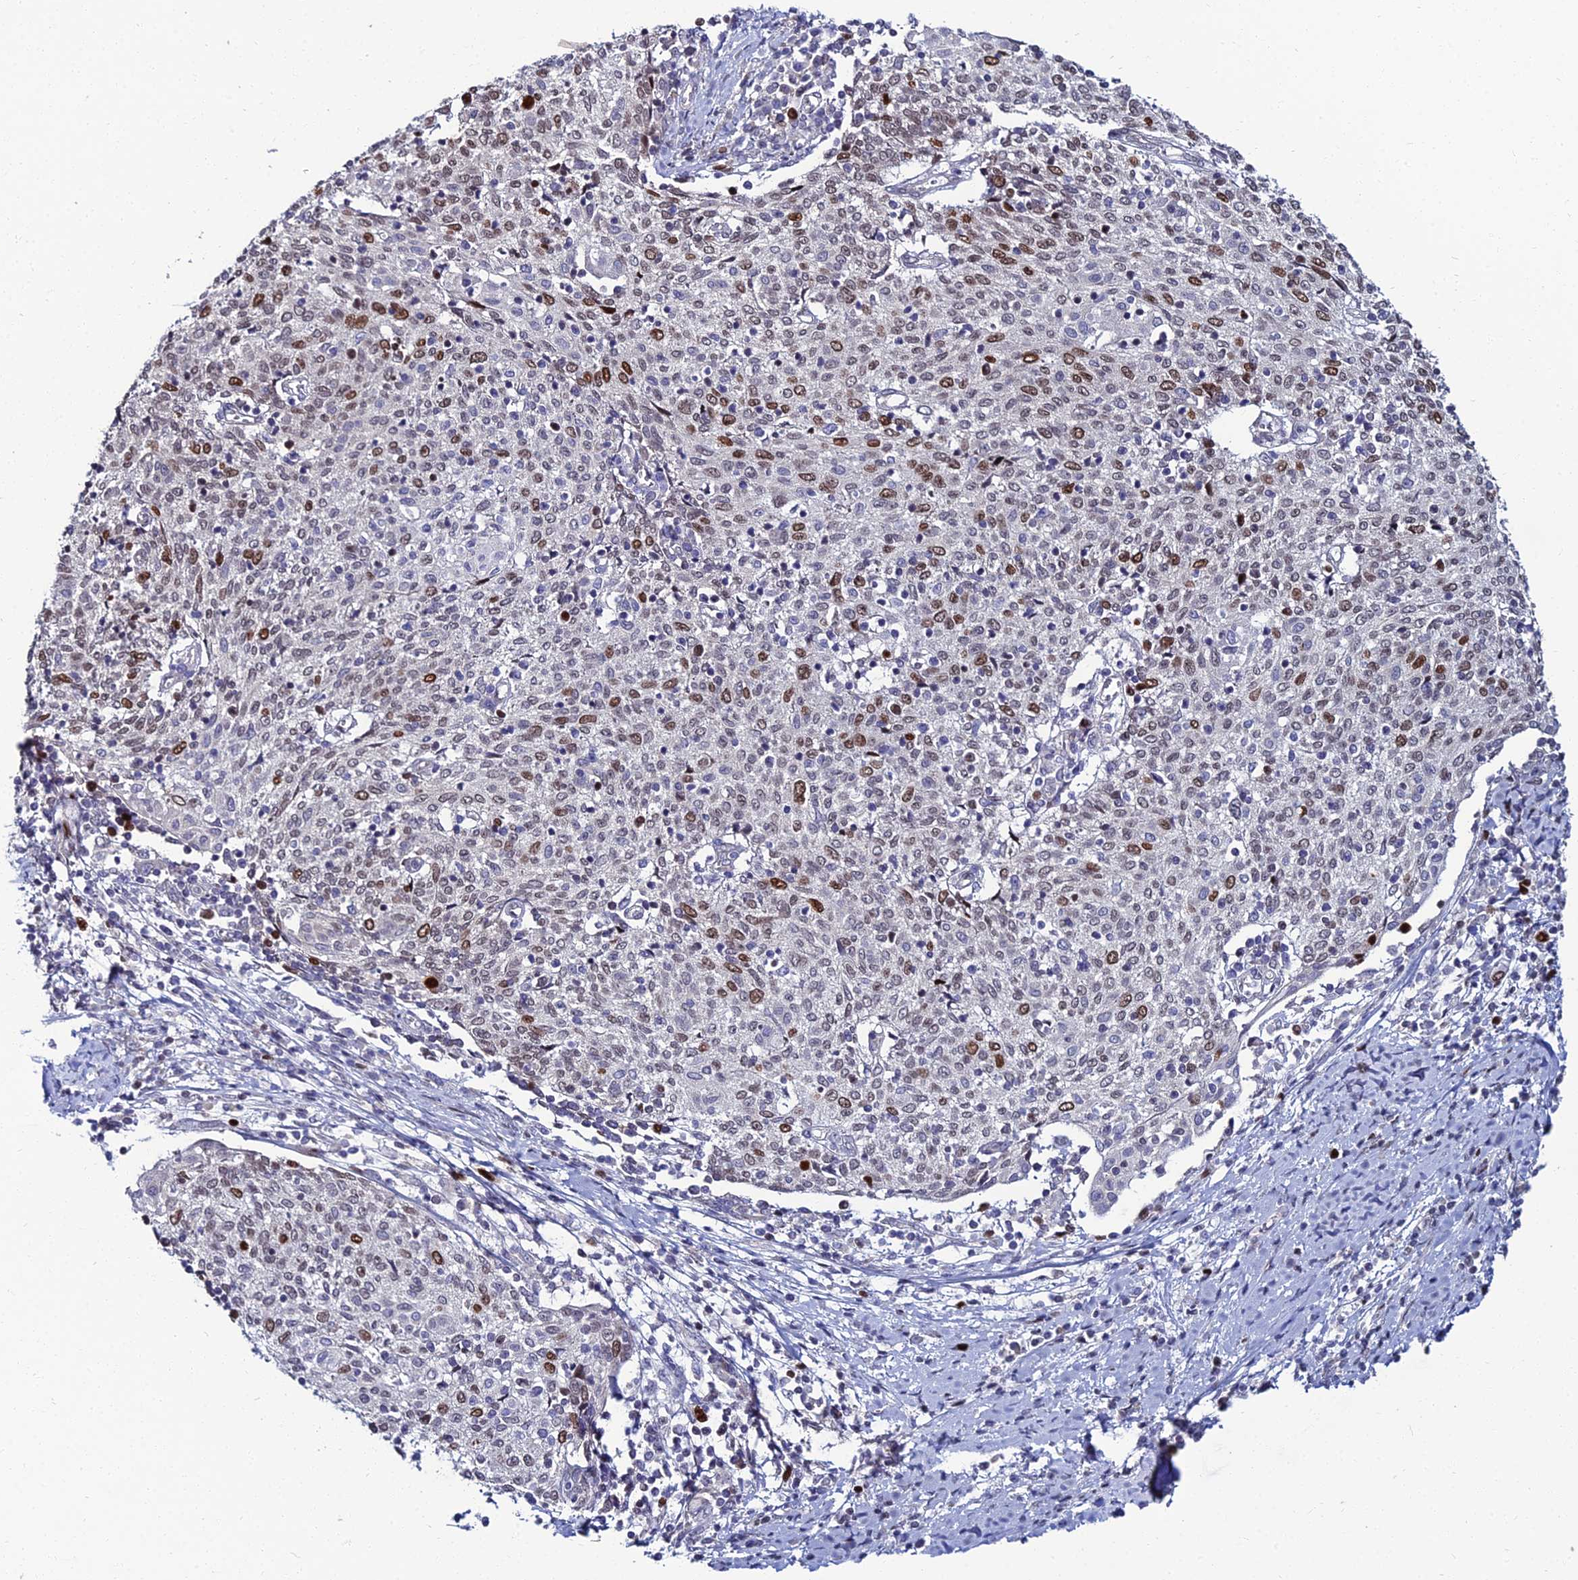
{"staining": {"intensity": "moderate", "quantity": "<25%", "location": "nuclear"}, "tissue": "cervical cancer", "cell_type": "Tumor cells", "image_type": "cancer", "snomed": [{"axis": "morphology", "description": "Squamous cell carcinoma, NOS"}, {"axis": "topography", "description": "Cervix"}], "caption": "The image demonstrates a brown stain indicating the presence of a protein in the nuclear of tumor cells in cervical squamous cell carcinoma. (IHC, brightfield microscopy, high magnification).", "gene": "TAF9B", "patient": {"sex": "female", "age": 52}}